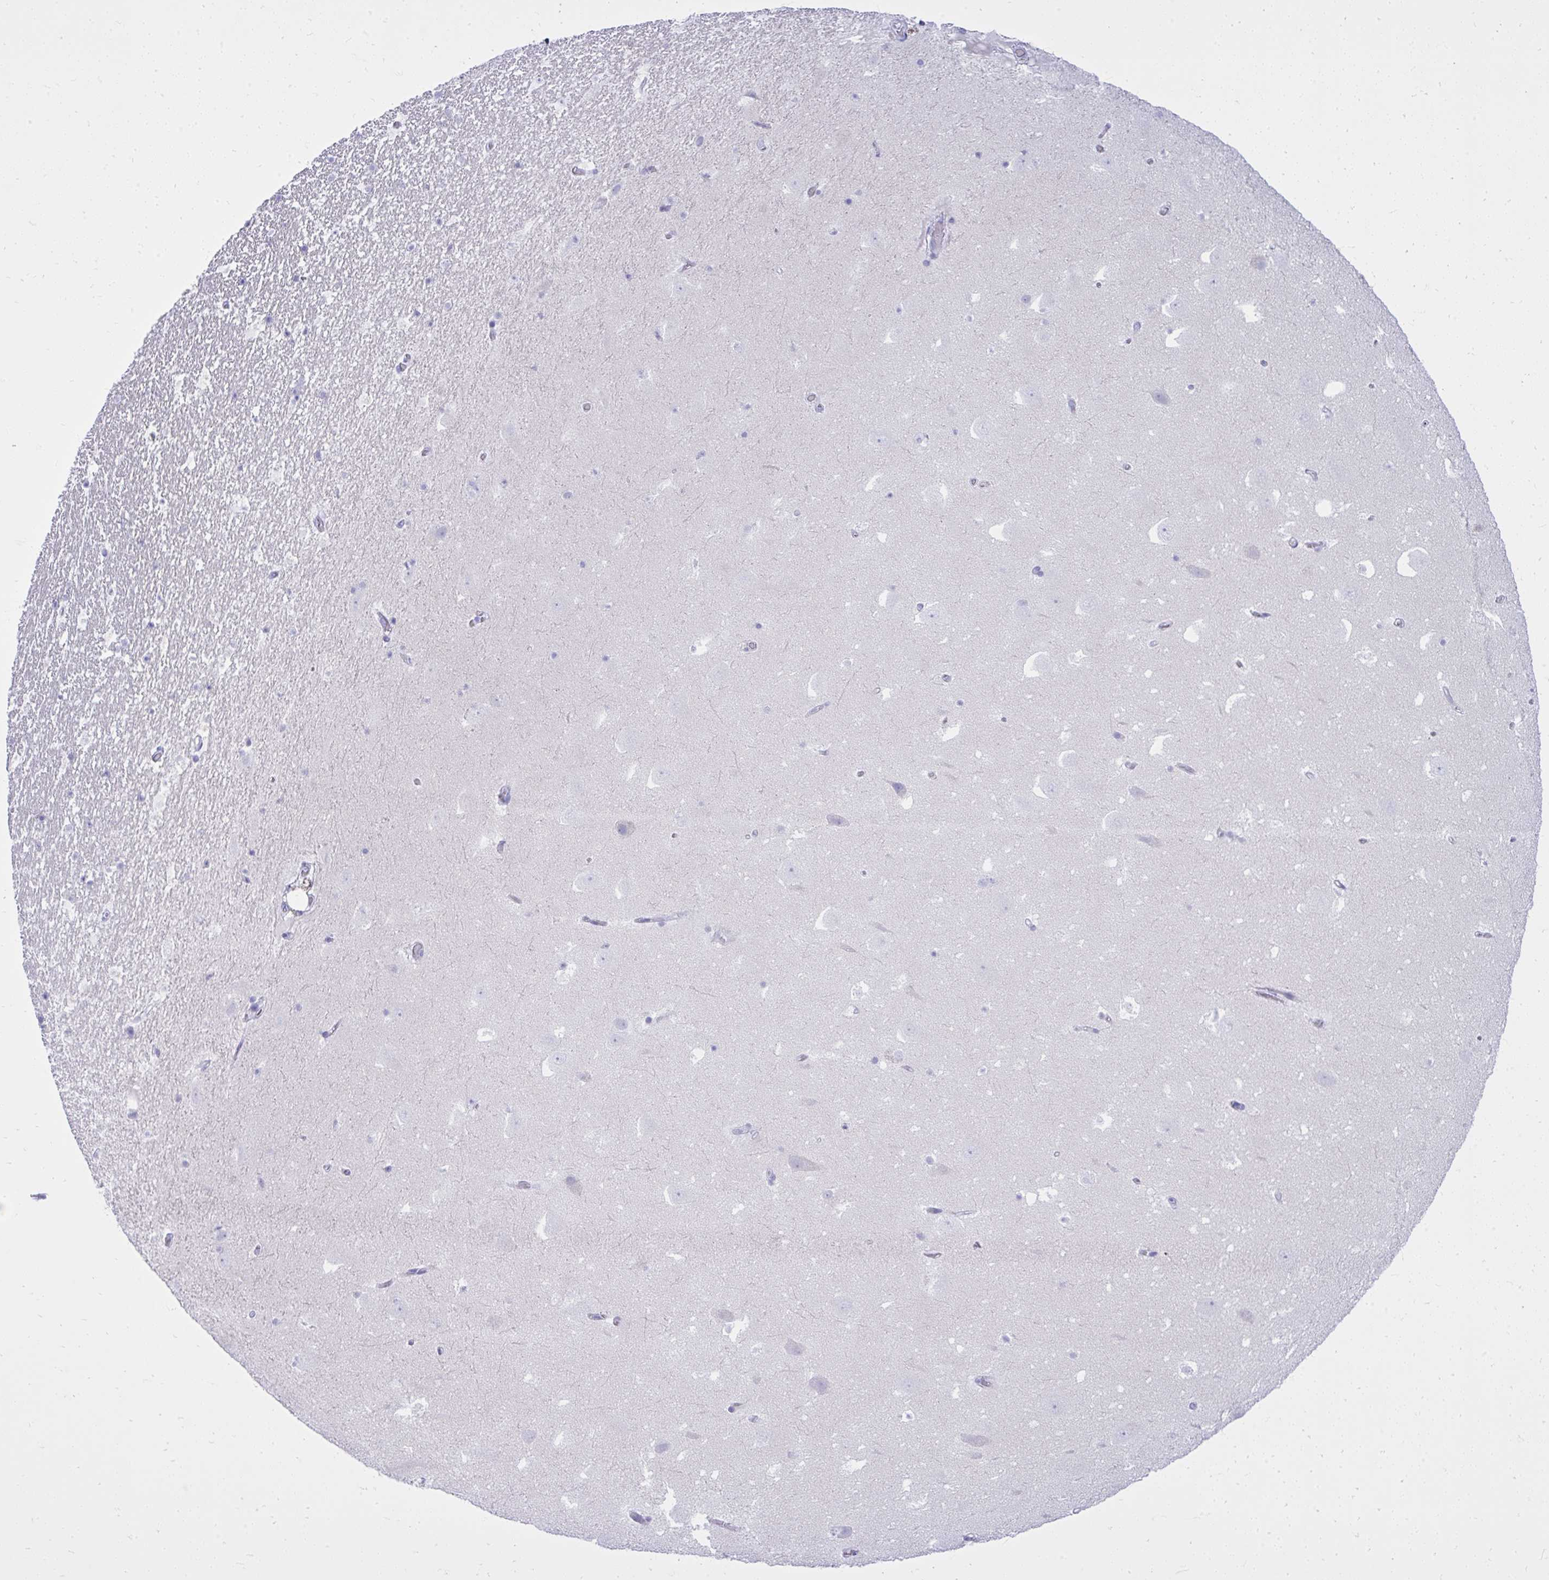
{"staining": {"intensity": "negative", "quantity": "none", "location": "none"}, "tissue": "hippocampus", "cell_type": "Glial cells", "image_type": "normal", "snomed": [{"axis": "morphology", "description": "Normal tissue, NOS"}, {"axis": "topography", "description": "Hippocampus"}], "caption": "Immunohistochemistry of unremarkable human hippocampus shows no expression in glial cells.", "gene": "BCL6B", "patient": {"sex": "female", "age": 42}}